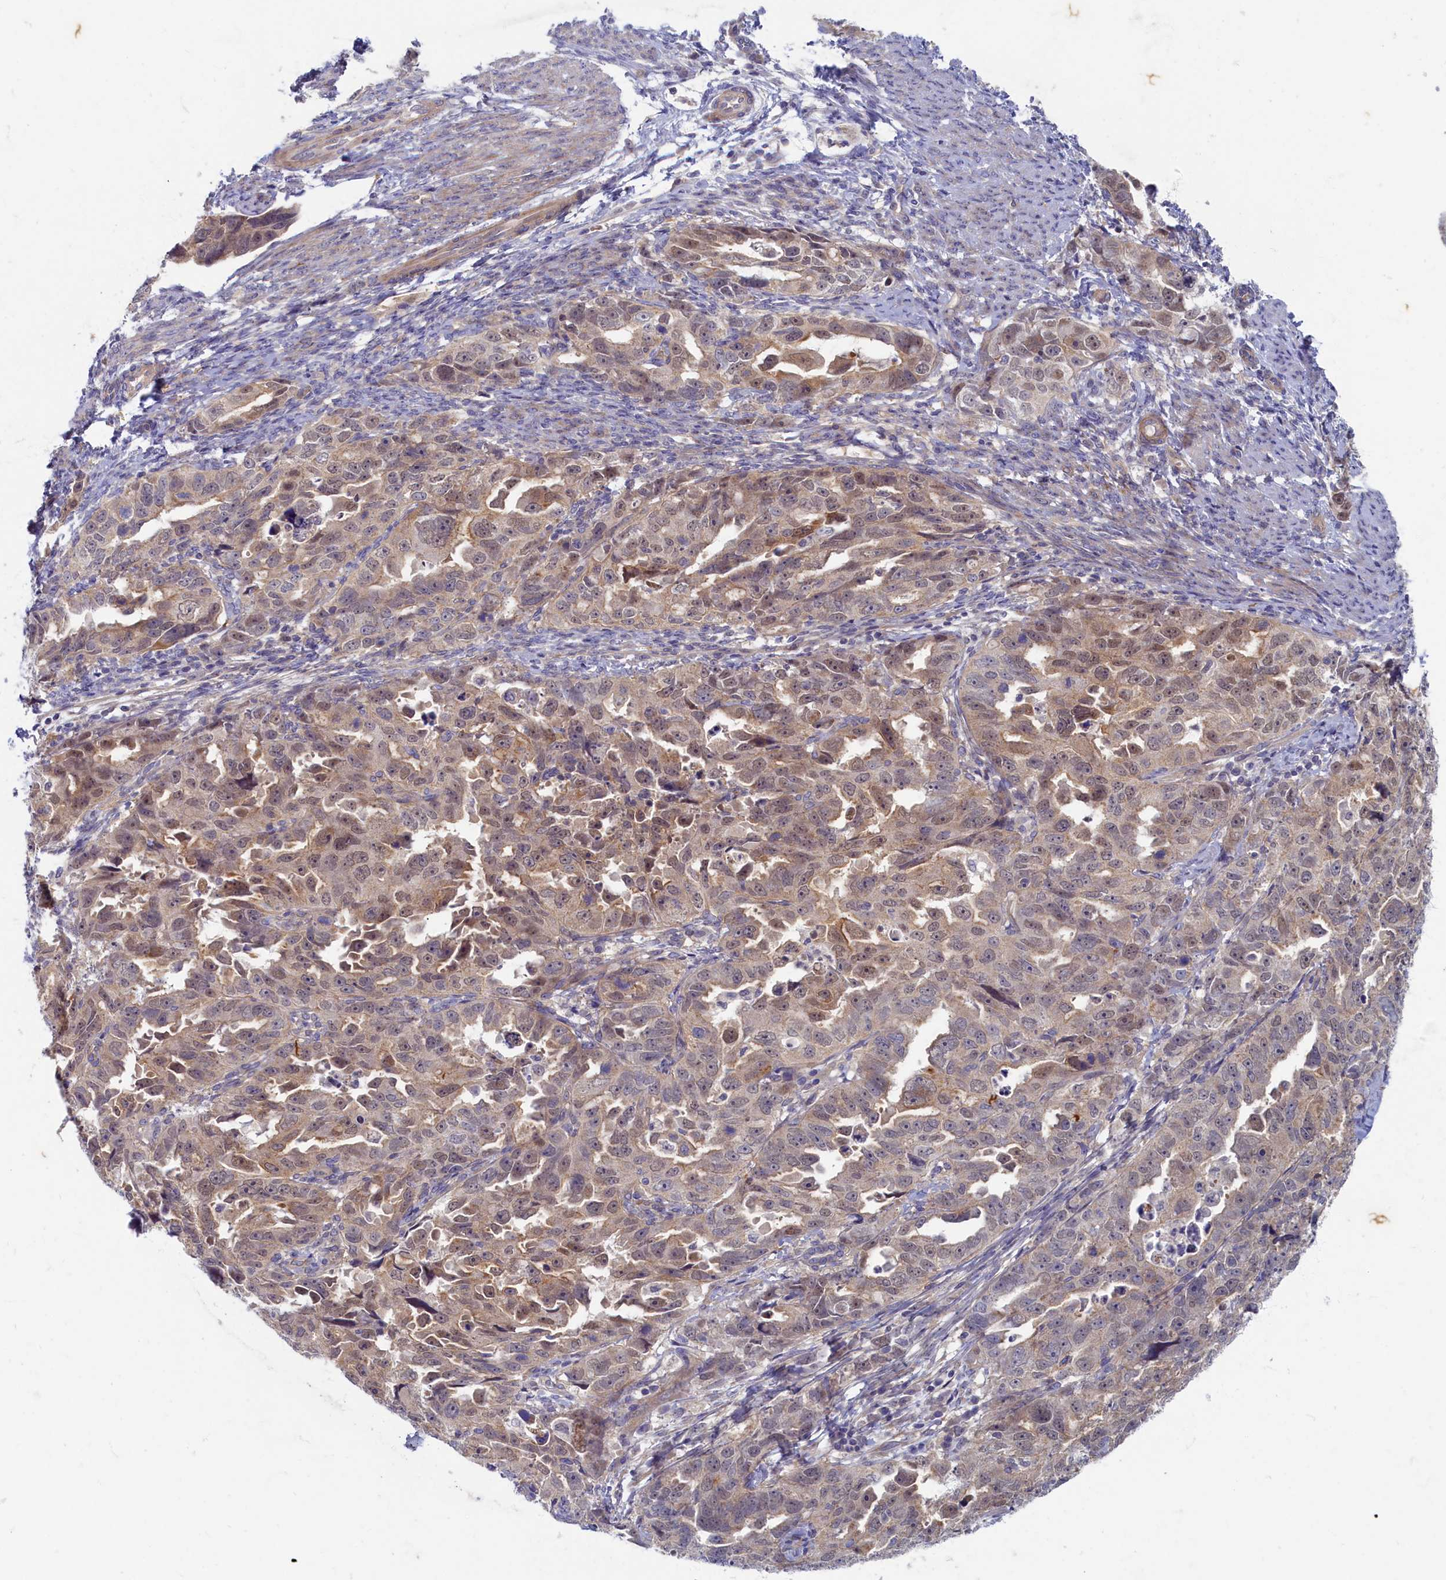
{"staining": {"intensity": "weak", "quantity": "25%-75%", "location": "nuclear"}, "tissue": "endometrial cancer", "cell_type": "Tumor cells", "image_type": "cancer", "snomed": [{"axis": "morphology", "description": "Adenocarcinoma, NOS"}, {"axis": "topography", "description": "Endometrium"}], "caption": "Protein expression analysis of human endometrial adenocarcinoma reveals weak nuclear positivity in about 25%-75% of tumor cells.", "gene": "WDR59", "patient": {"sex": "female", "age": 65}}